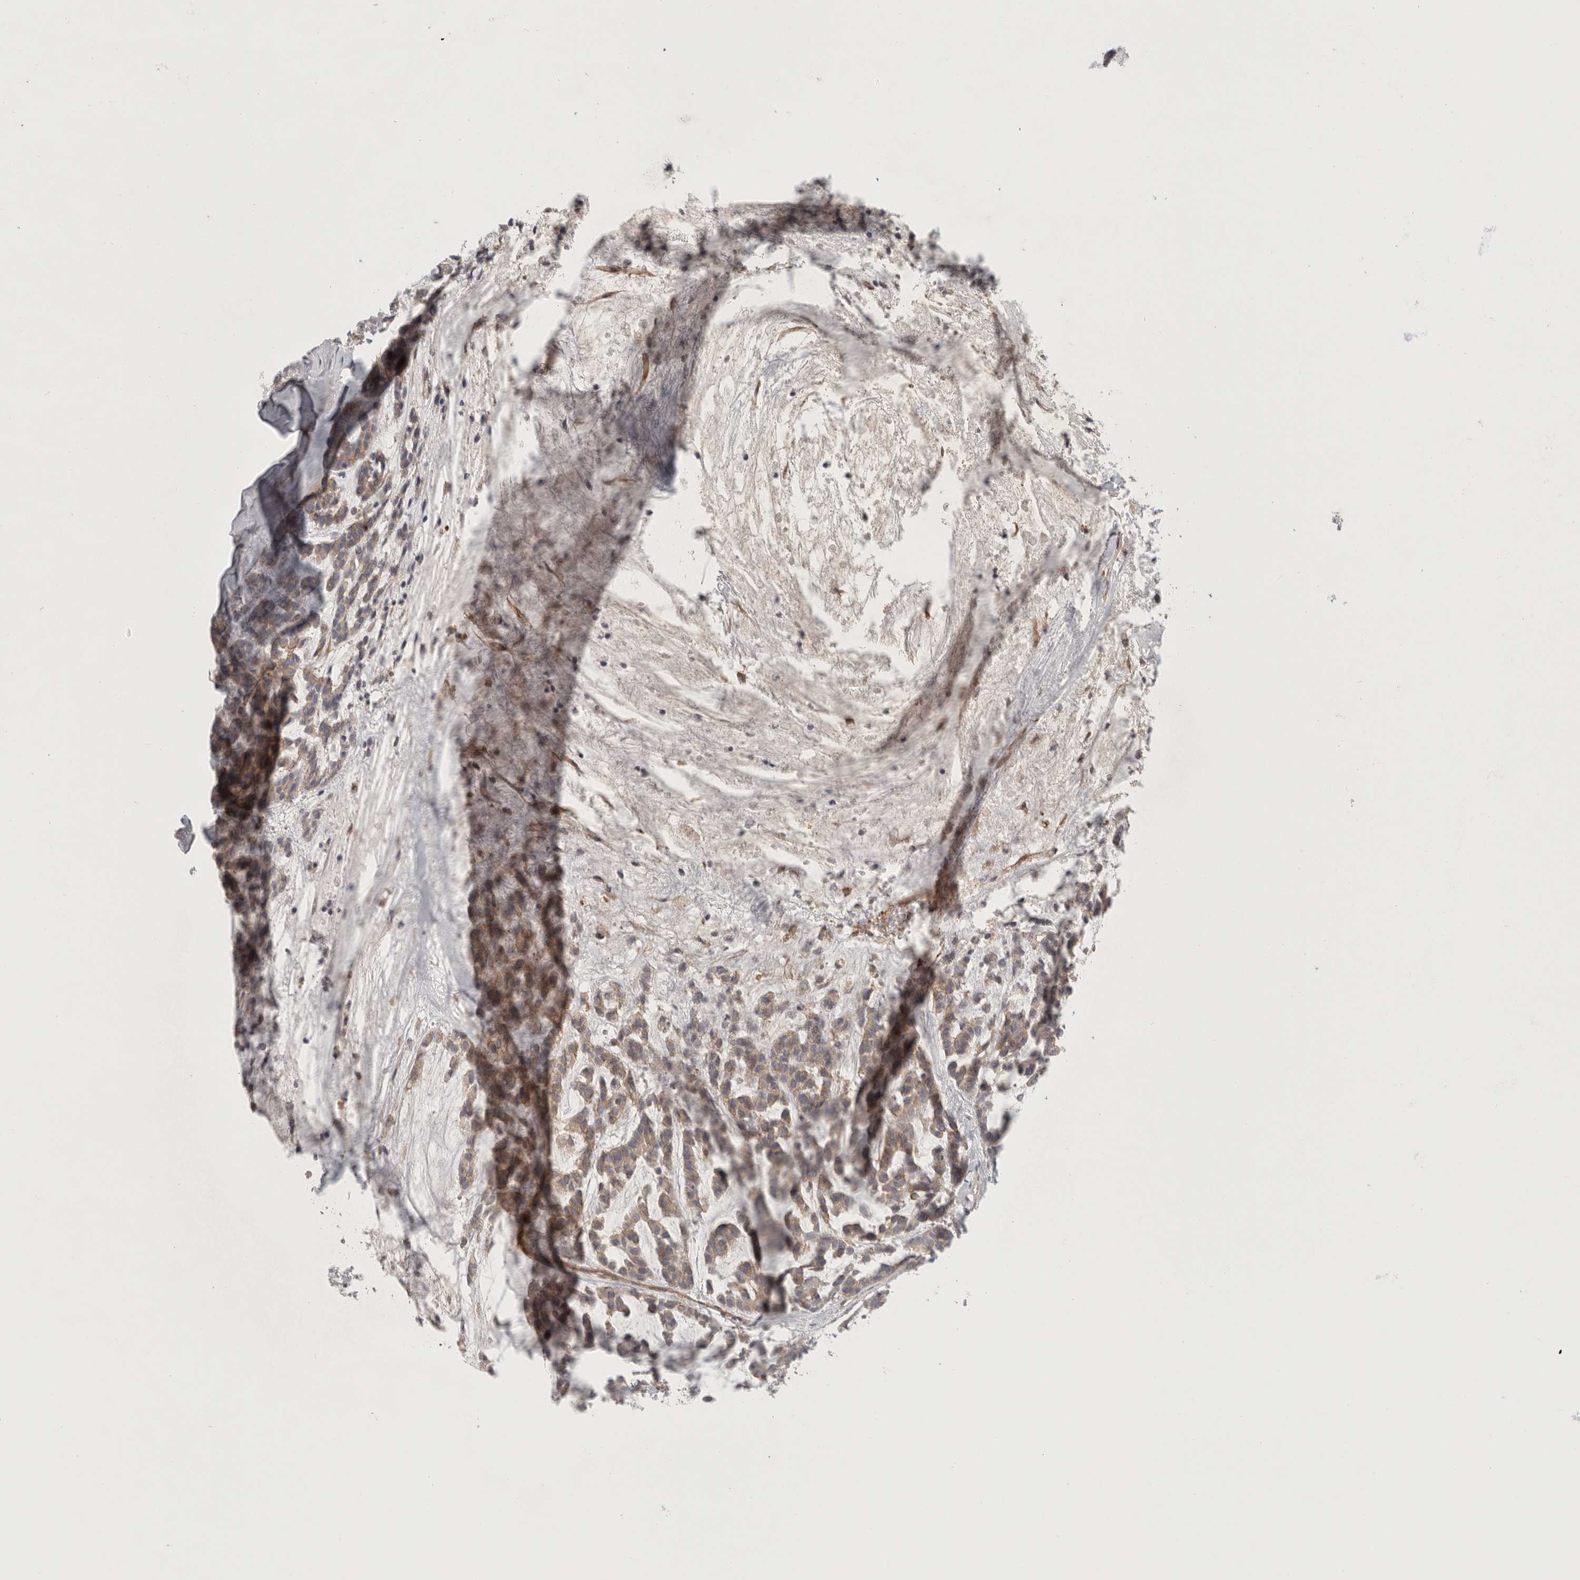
{"staining": {"intensity": "weak", "quantity": ">75%", "location": "cytoplasmic/membranous"}, "tissue": "head and neck cancer", "cell_type": "Tumor cells", "image_type": "cancer", "snomed": [{"axis": "morphology", "description": "Adenocarcinoma, NOS"}, {"axis": "morphology", "description": "Adenoma, NOS"}, {"axis": "topography", "description": "Head-Neck"}], "caption": "Adenocarcinoma (head and neck) was stained to show a protein in brown. There is low levels of weak cytoplasmic/membranous staining in approximately >75% of tumor cells. The staining is performed using DAB brown chromogen to label protein expression. The nuclei are counter-stained blue using hematoxylin.", "gene": "LONRF1", "patient": {"sex": "female", "age": 55}}